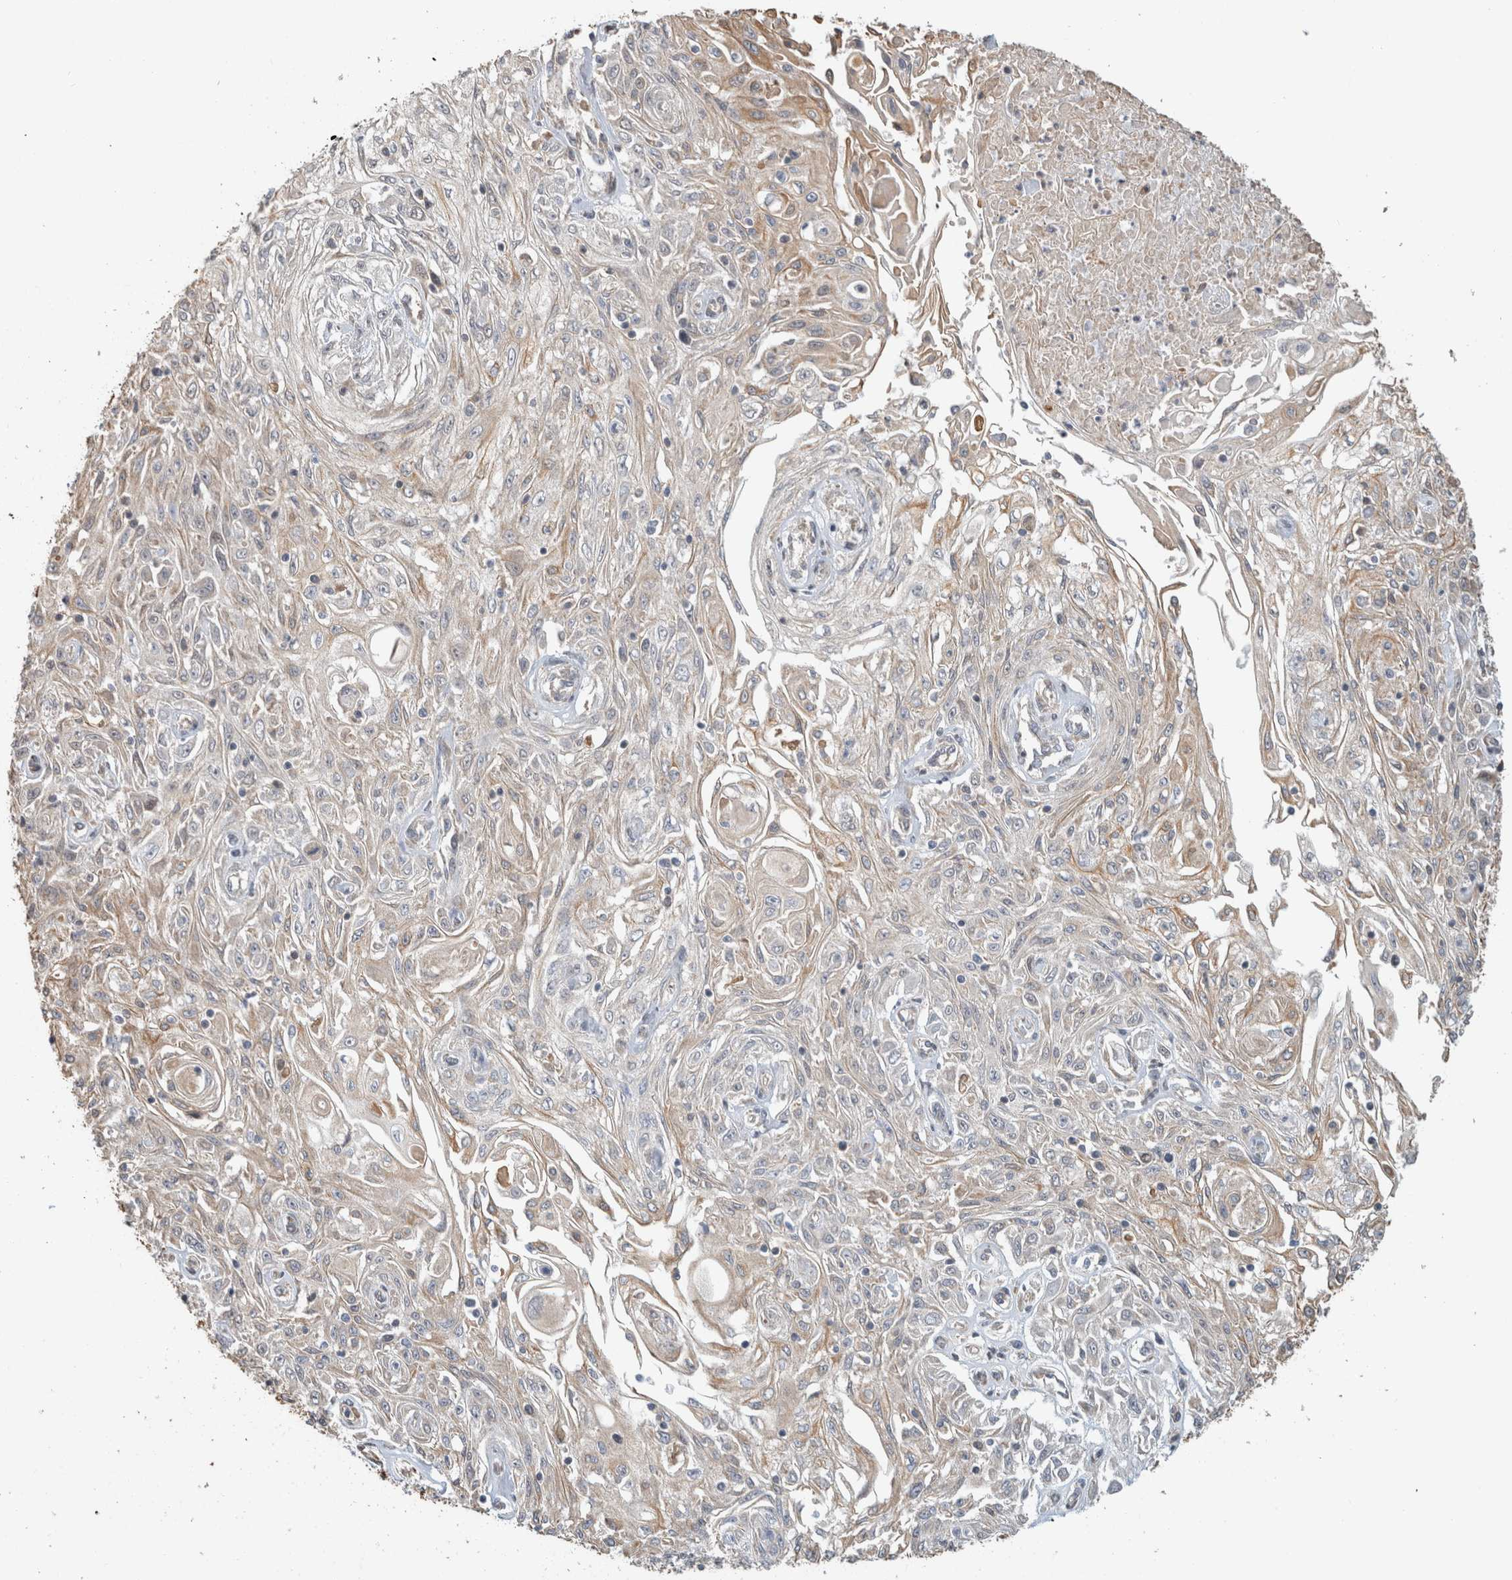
{"staining": {"intensity": "weak", "quantity": "<25%", "location": "cytoplasmic/membranous"}, "tissue": "skin cancer", "cell_type": "Tumor cells", "image_type": "cancer", "snomed": [{"axis": "morphology", "description": "Squamous cell carcinoma, NOS"}, {"axis": "morphology", "description": "Squamous cell carcinoma, metastatic, NOS"}, {"axis": "topography", "description": "Skin"}, {"axis": "topography", "description": "Lymph node"}], "caption": "Immunohistochemical staining of human skin metastatic squamous cell carcinoma exhibits no significant positivity in tumor cells.", "gene": "GINS4", "patient": {"sex": "male", "age": 75}}